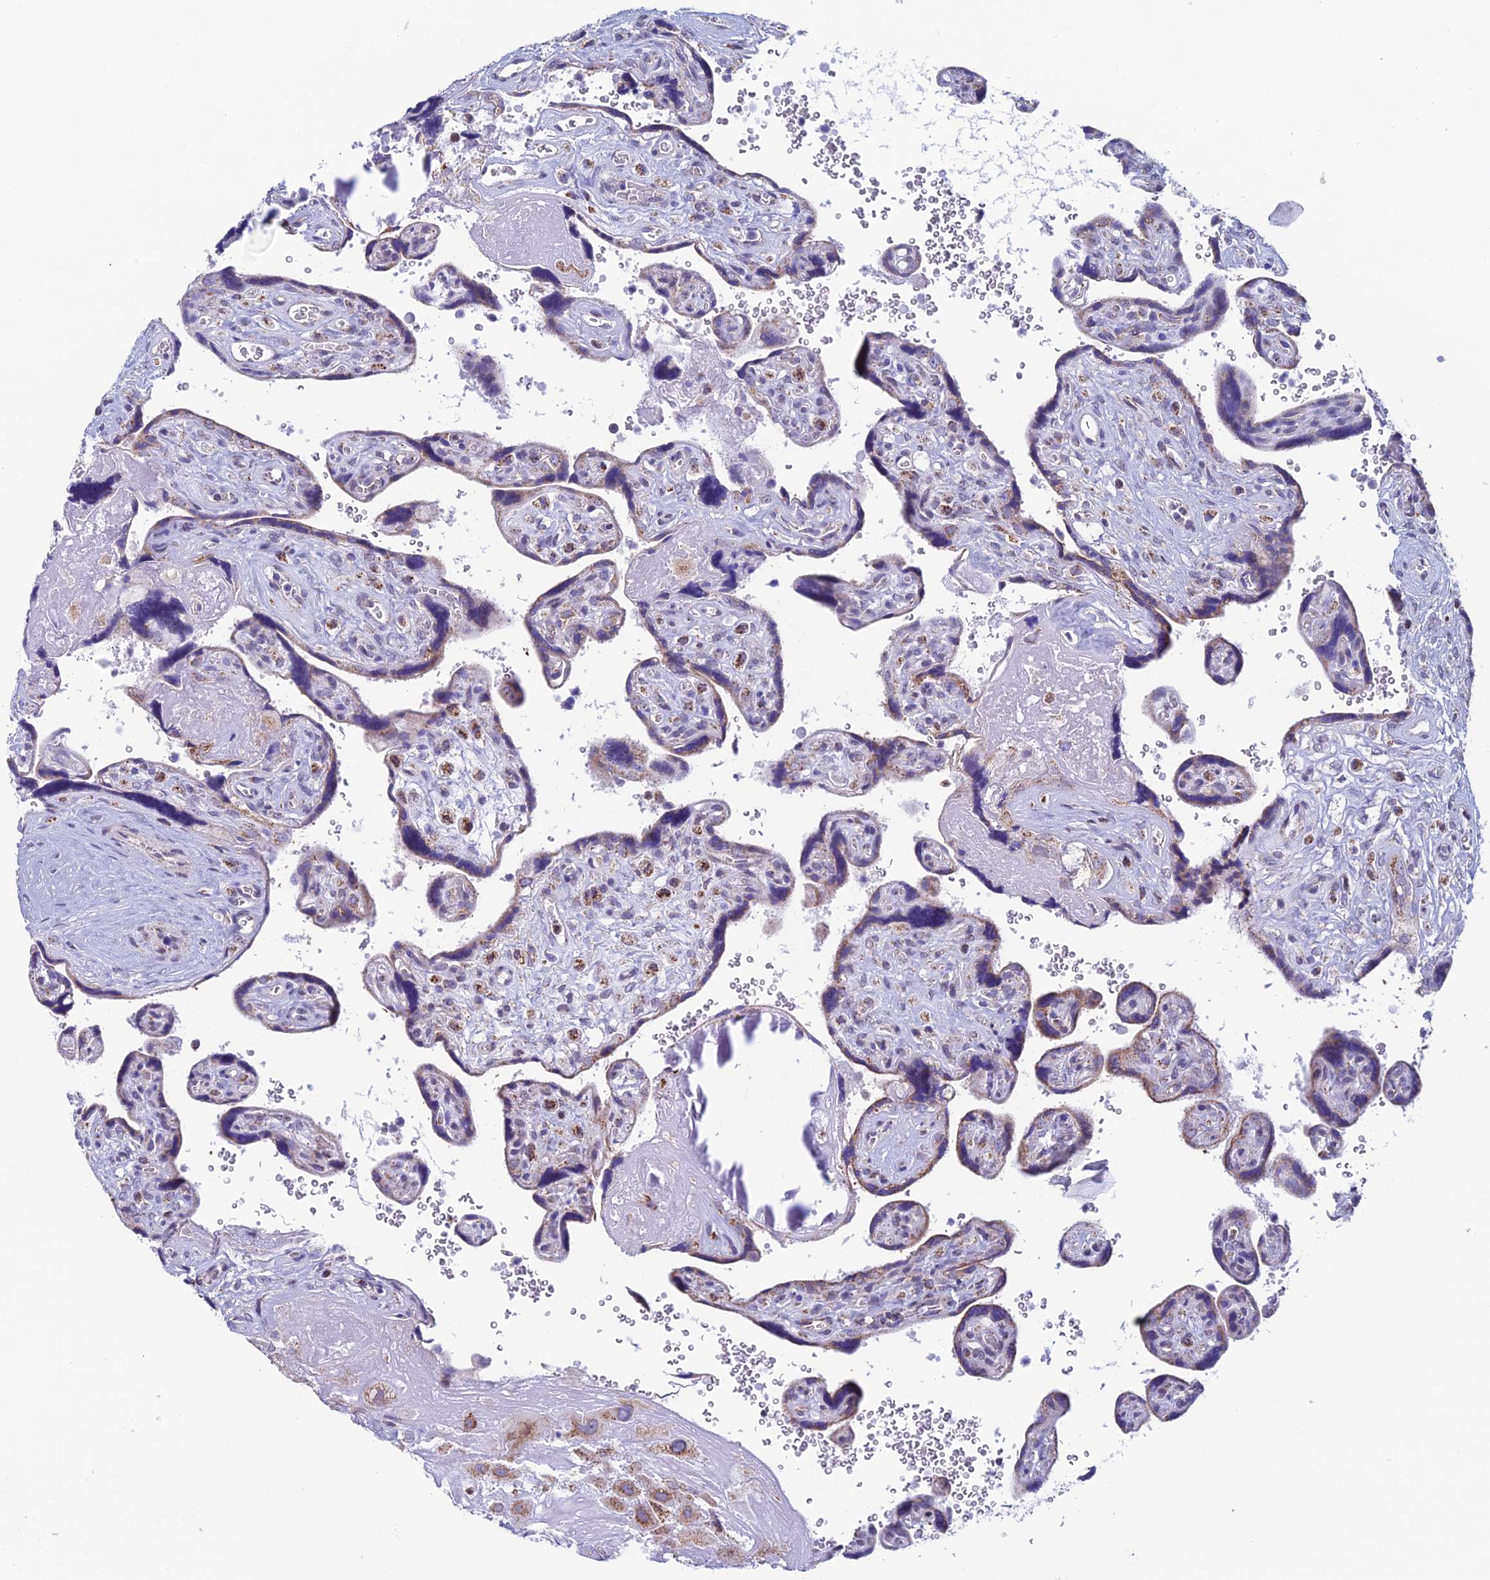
{"staining": {"intensity": "moderate", "quantity": ">75%", "location": "cytoplasmic/membranous"}, "tissue": "placenta", "cell_type": "Decidual cells", "image_type": "normal", "snomed": [{"axis": "morphology", "description": "Normal tissue, NOS"}, {"axis": "topography", "description": "Placenta"}], "caption": "IHC of unremarkable human placenta exhibits medium levels of moderate cytoplasmic/membranous positivity in approximately >75% of decidual cells.", "gene": "ZNG1A", "patient": {"sex": "female", "age": 39}}